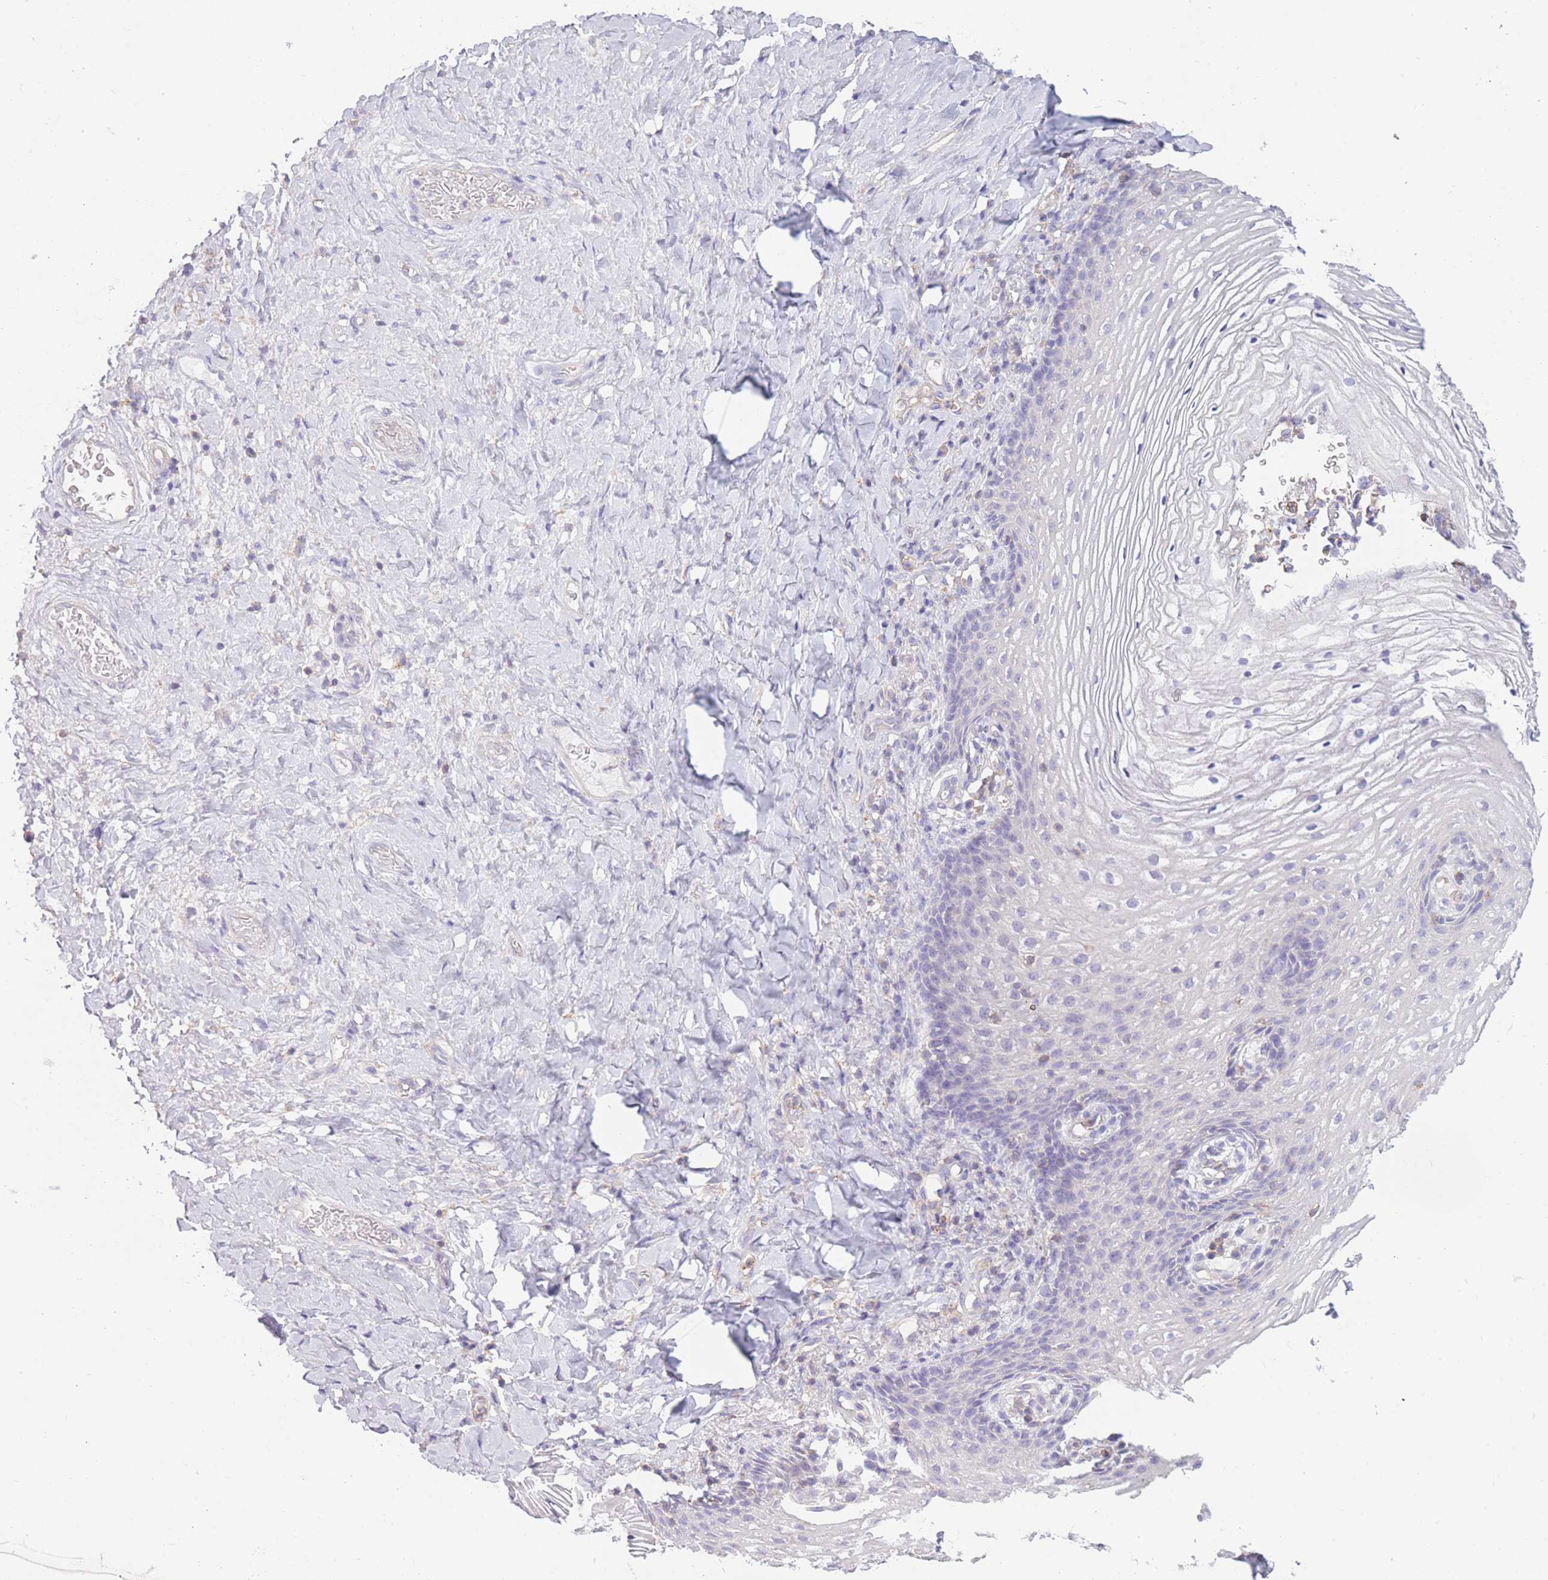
{"staining": {"intensity": "negative", "quantity": "none", "location": "none"}, "tissue": "vagina", "cell_type": "Squamous epithelial cells", "image_type": "normal", "snomed": [{"axis": "morphology", "description": "Normal tissue, NOS"}, {"axis": "topography", "description": "Vagina"}], "caption": "Immunohistochemistry of unremarkable vagina shows no expression in squamous epithelial cells. The staining was performed using DAB to visualize the protein expression in brown, while the nuclei were stained in blue with hematoxylin (Magnification: 20x).", "gene": "PDHA1", "patient": {"sex": "female", "age": 60}}